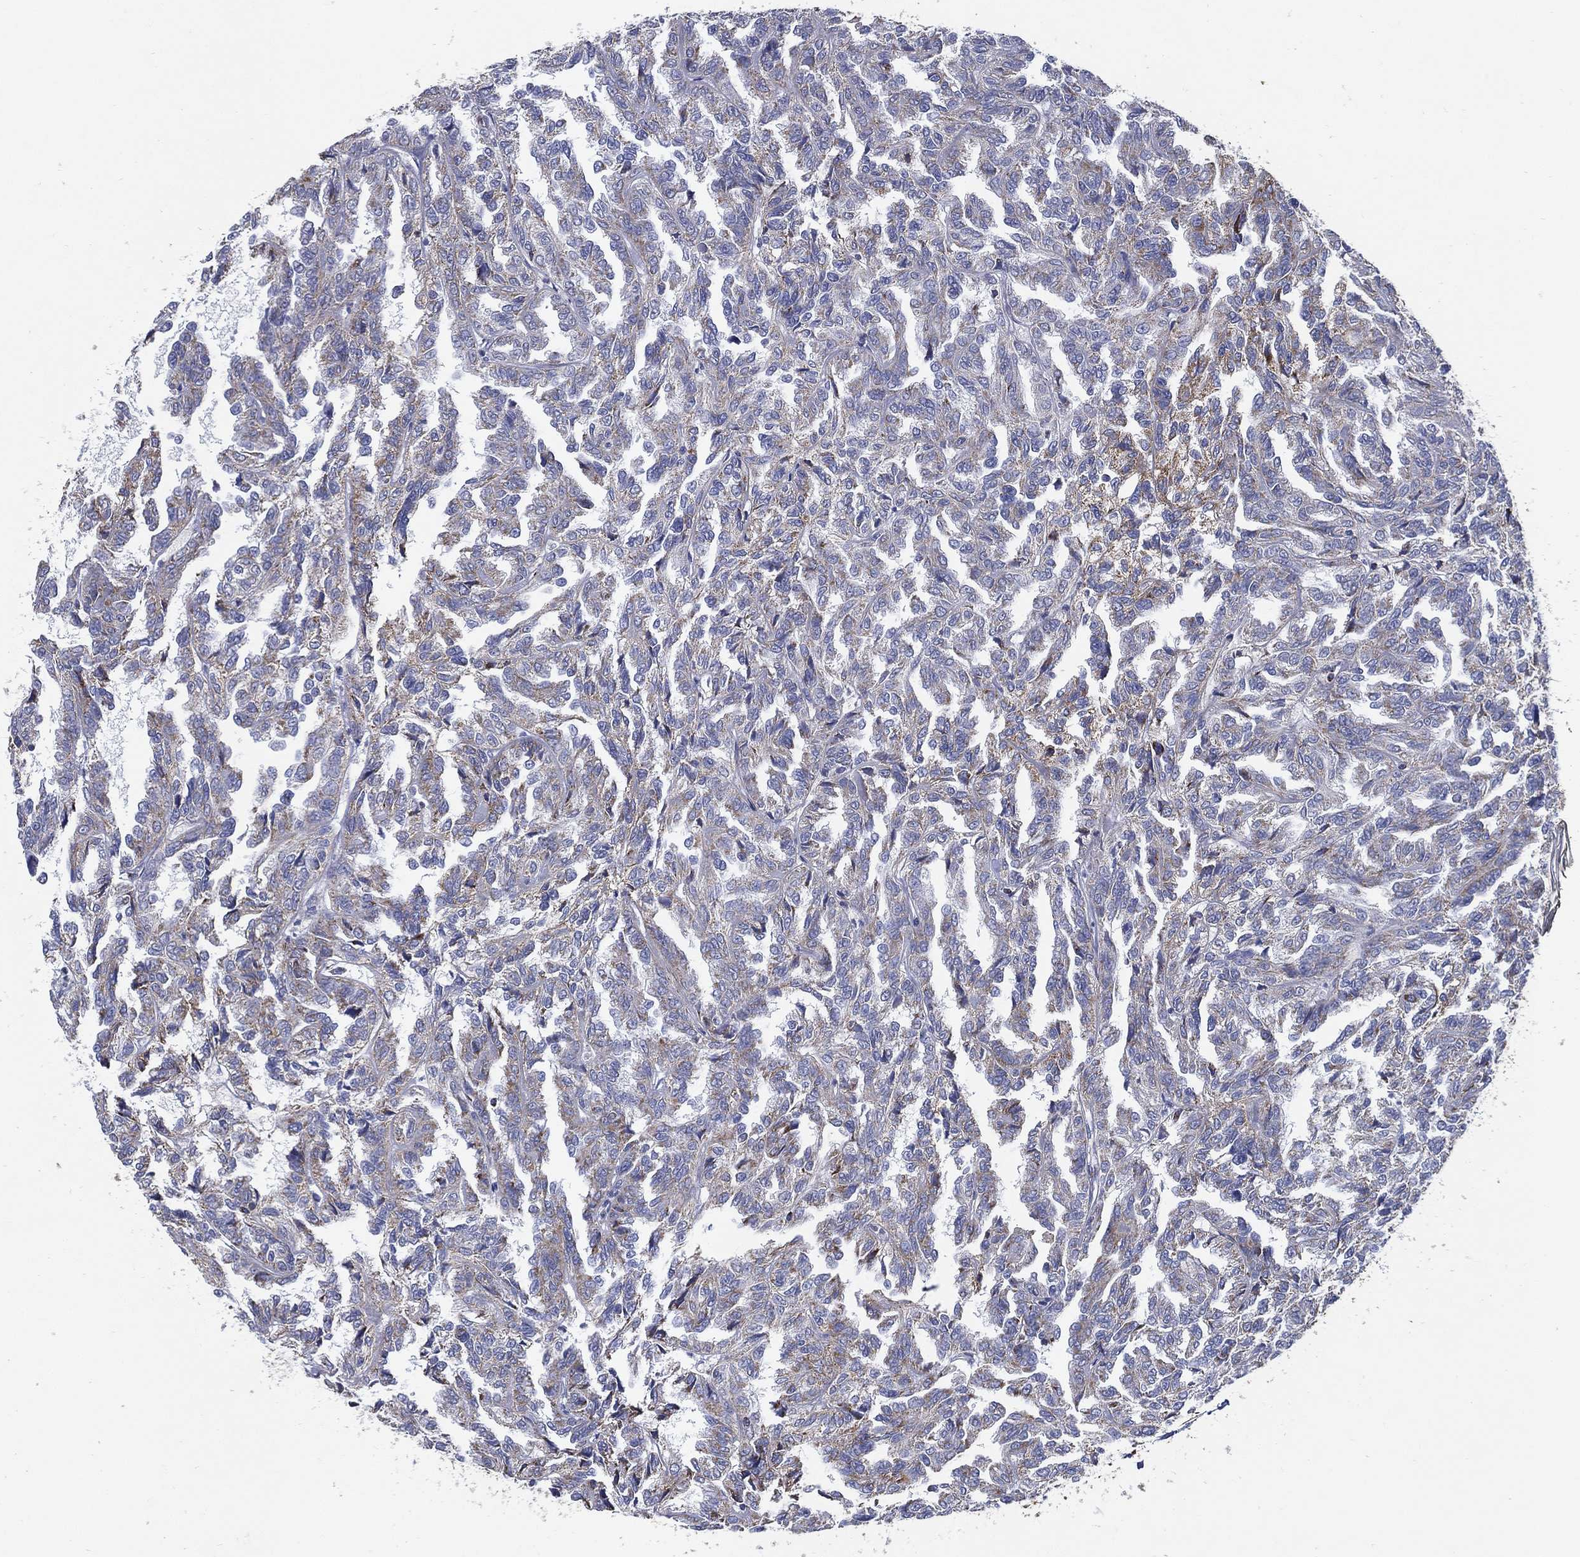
{"staining": {"intensity": "weak", "quantity": "25%-75%", "location": "cytoplasmic/membranous"}, "tissue": "renal cancer", "cell_type": "Tumor cells", "image_type": "cancer", "snomed": [{"axis": "morphology", "description": "Adenocarcinoma, NOS"}, {"axis": "topography", "description": "Kidney"}], "caption": "Immunohistochemical staining of human renal adenocarcinoma exhibits weak cytoplasmic/membranous protein positivity in about 25%-75% of tumor cells. The staining is performed using DAB (3,3'-diaminobenzidine) brown chromogen to label protein expression. The nuclei are counter-stained blue using hematoxylin.", "gene": "SFXN1", "patient": {"sex": "male", "age": 79}}